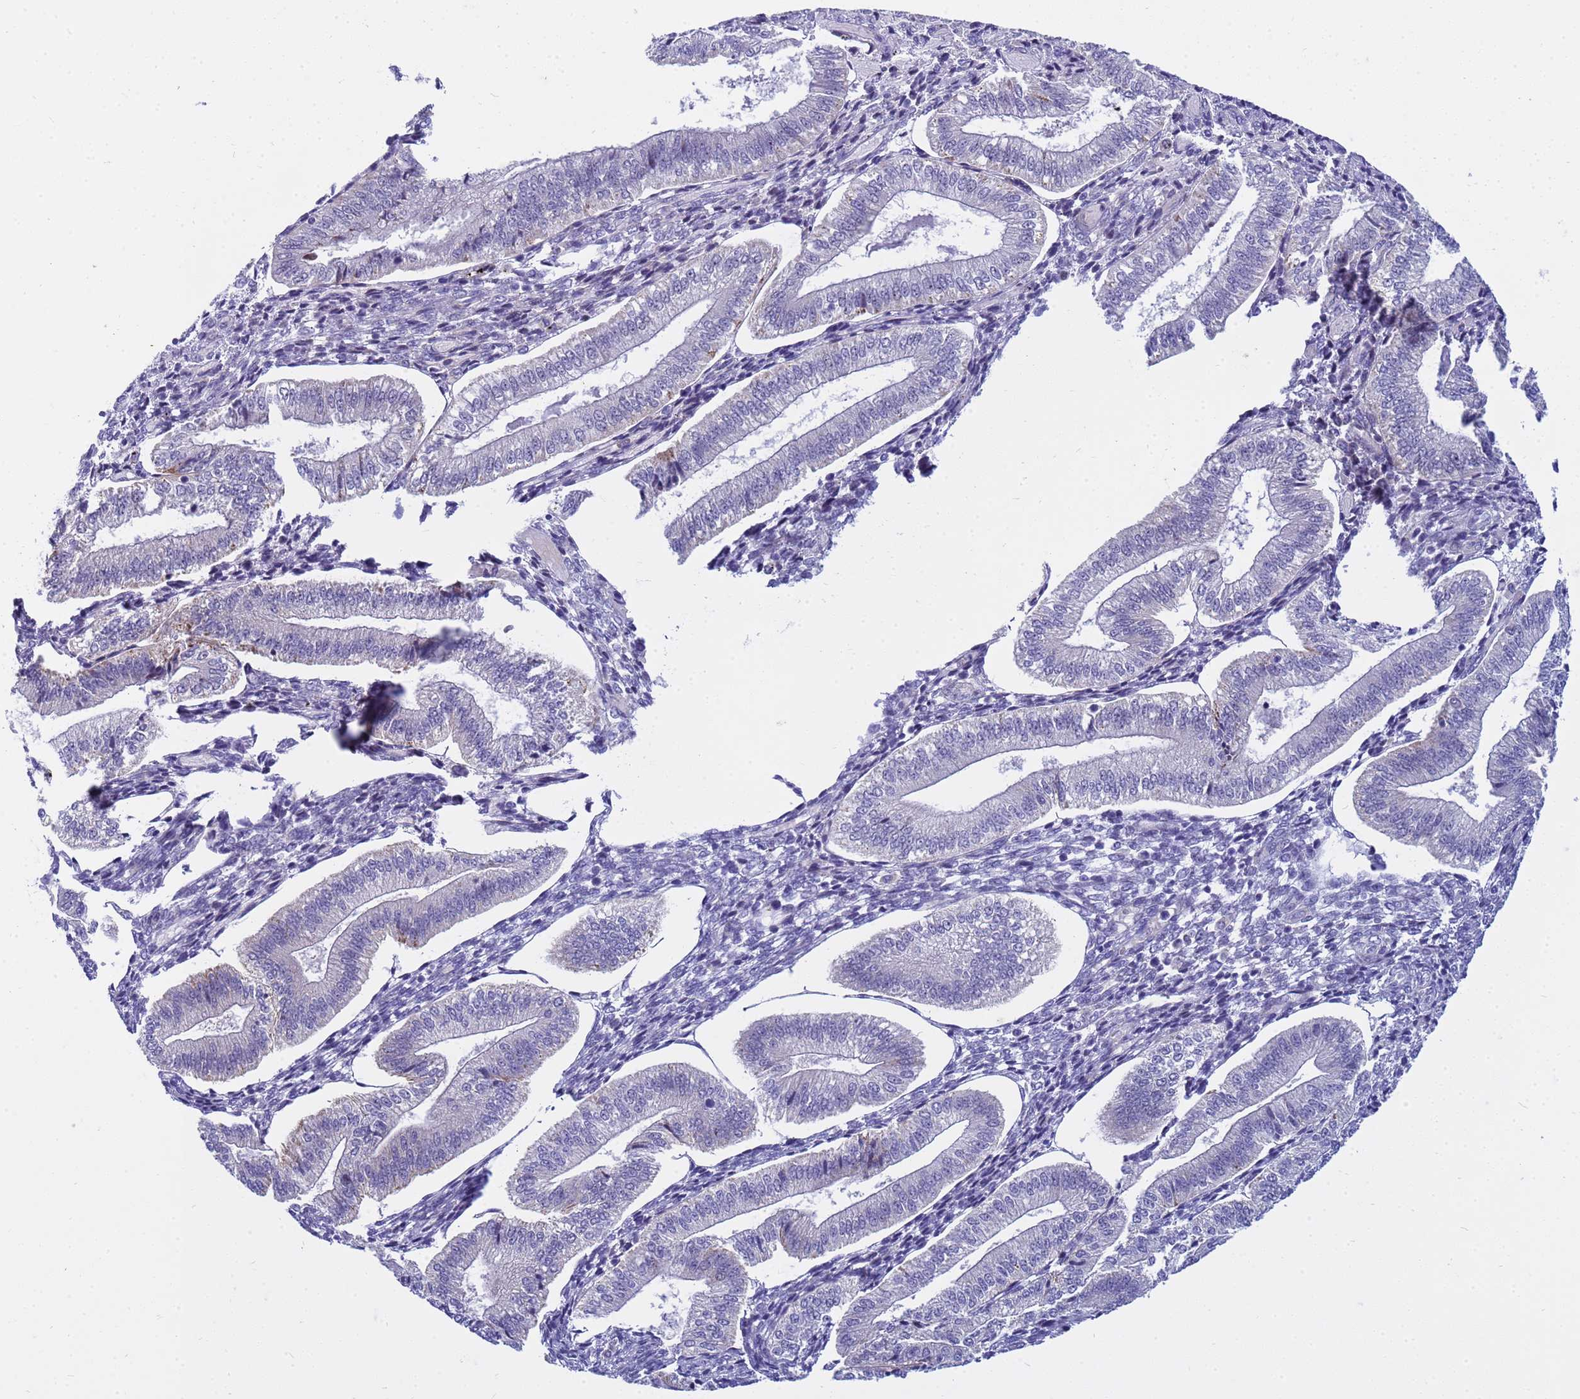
{"staining": {"intensity": "weak", "quantity": "<25%", "location": "cytoplasmic/membranous"}, "tissue": "endometrium", "cell_type": "Cells in endometrial stroma", "image_type": "normal", "snomed": [{"axis": "morphology", "description": "Normal tissue, NOS"}, {"axis": "topography", "description": "Endometrium"}], "caption": "The immunohistochemistry photomicrograph has no significant expression in cells in endometrial stroma of endometrium. The staining was performed using DAB to visualize the protein expression in brown, while the nuclei were stained in blue with hematoxylin (Magnification: 20x).", "gene": "LRATD1", "patient": {"sex": "female", "age": 34}}